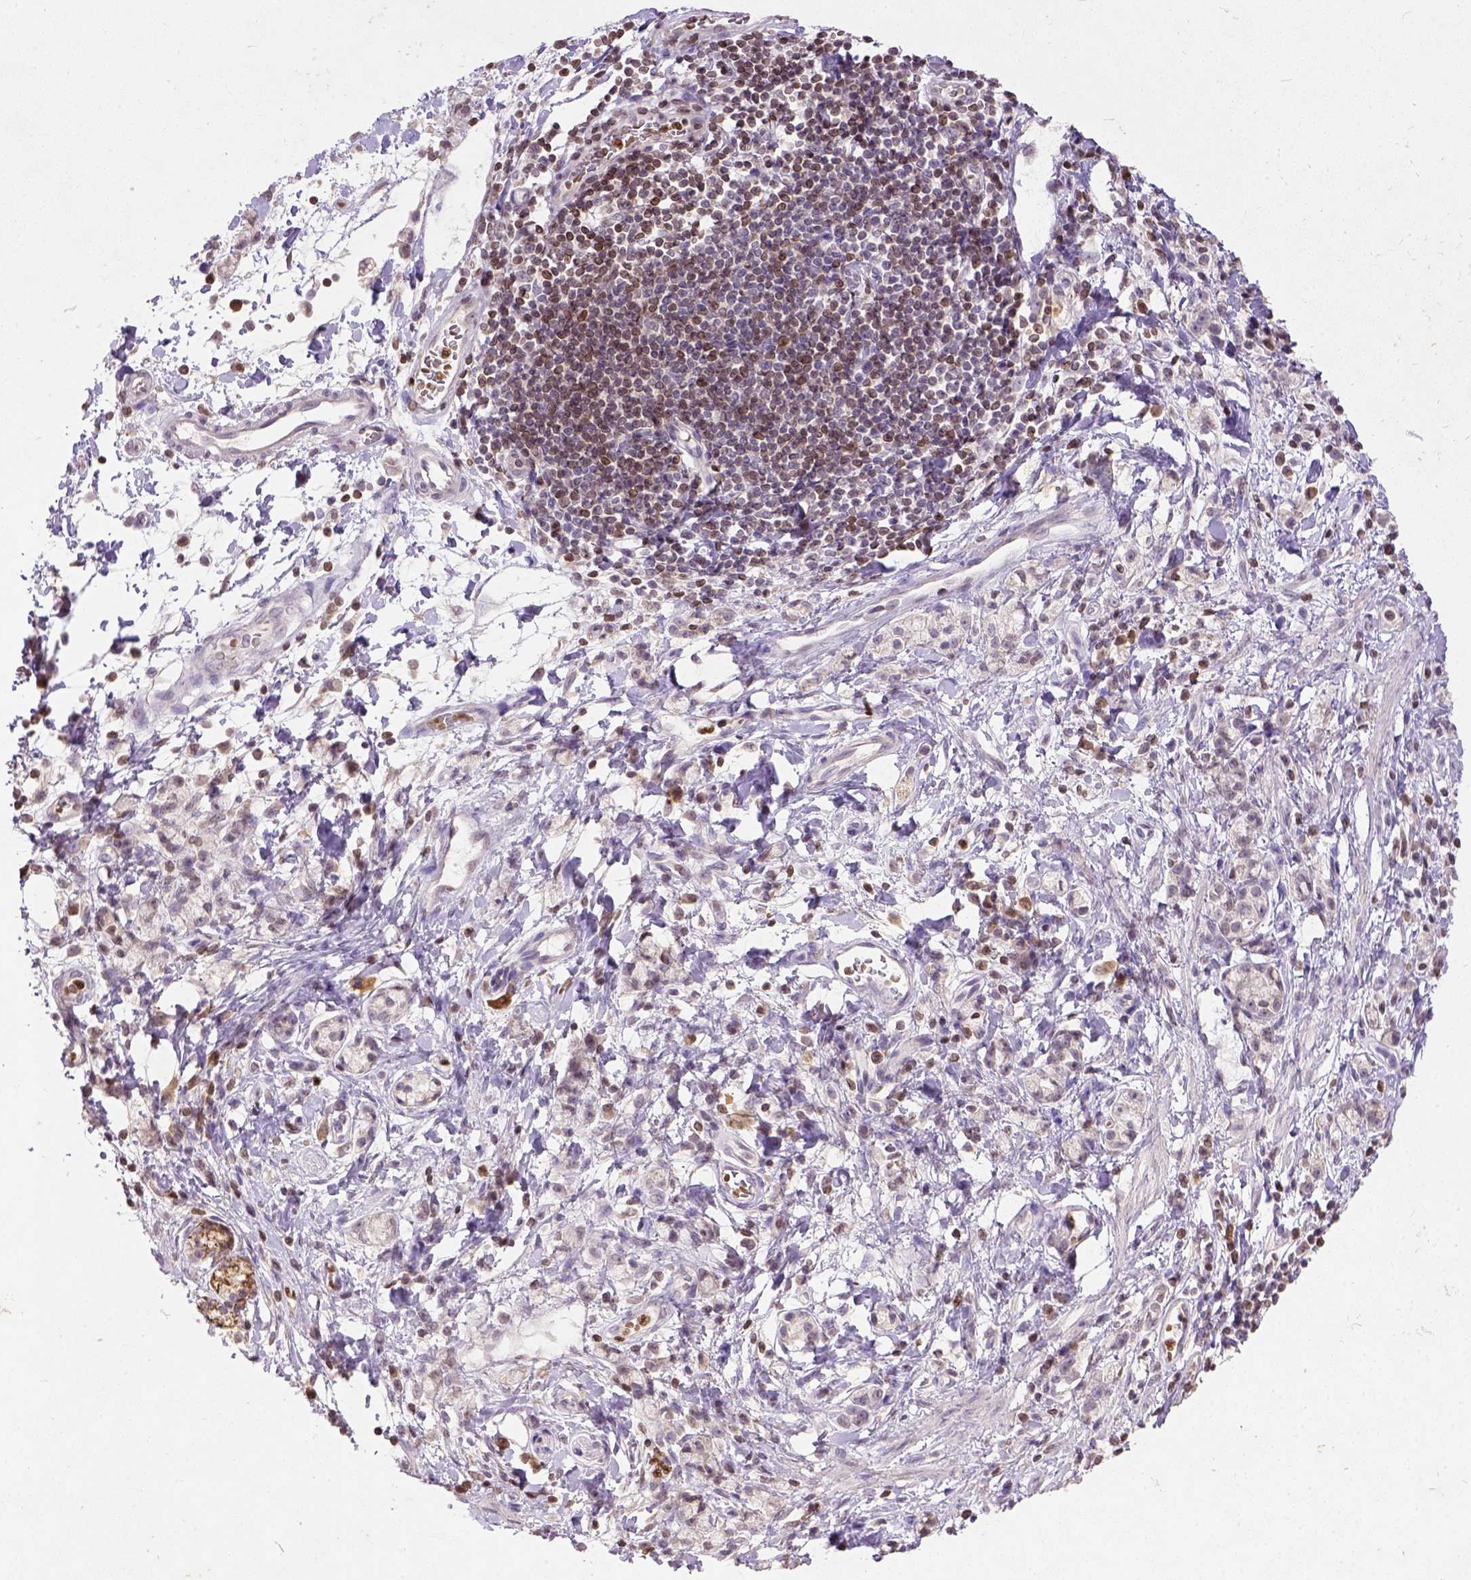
{"staining": {"intensity": "negative", "quantity": "none", "location": "none"}, "tissue": "stomach cancer", "cell_type": "Tumor cells", "image_type": "cancer", "snomed": [{"axis": "morphology", "description": "Adenocarcinoma, NOS"}, {"axis": "topography", "description": "Stomach"}], "caption": "Stomach adenocarcinoma was stained to show a protein in brown. There is no significant staining in tumor cells.", "gene": "NUDT3", "patient": {"sex": "male", "age": 58}}